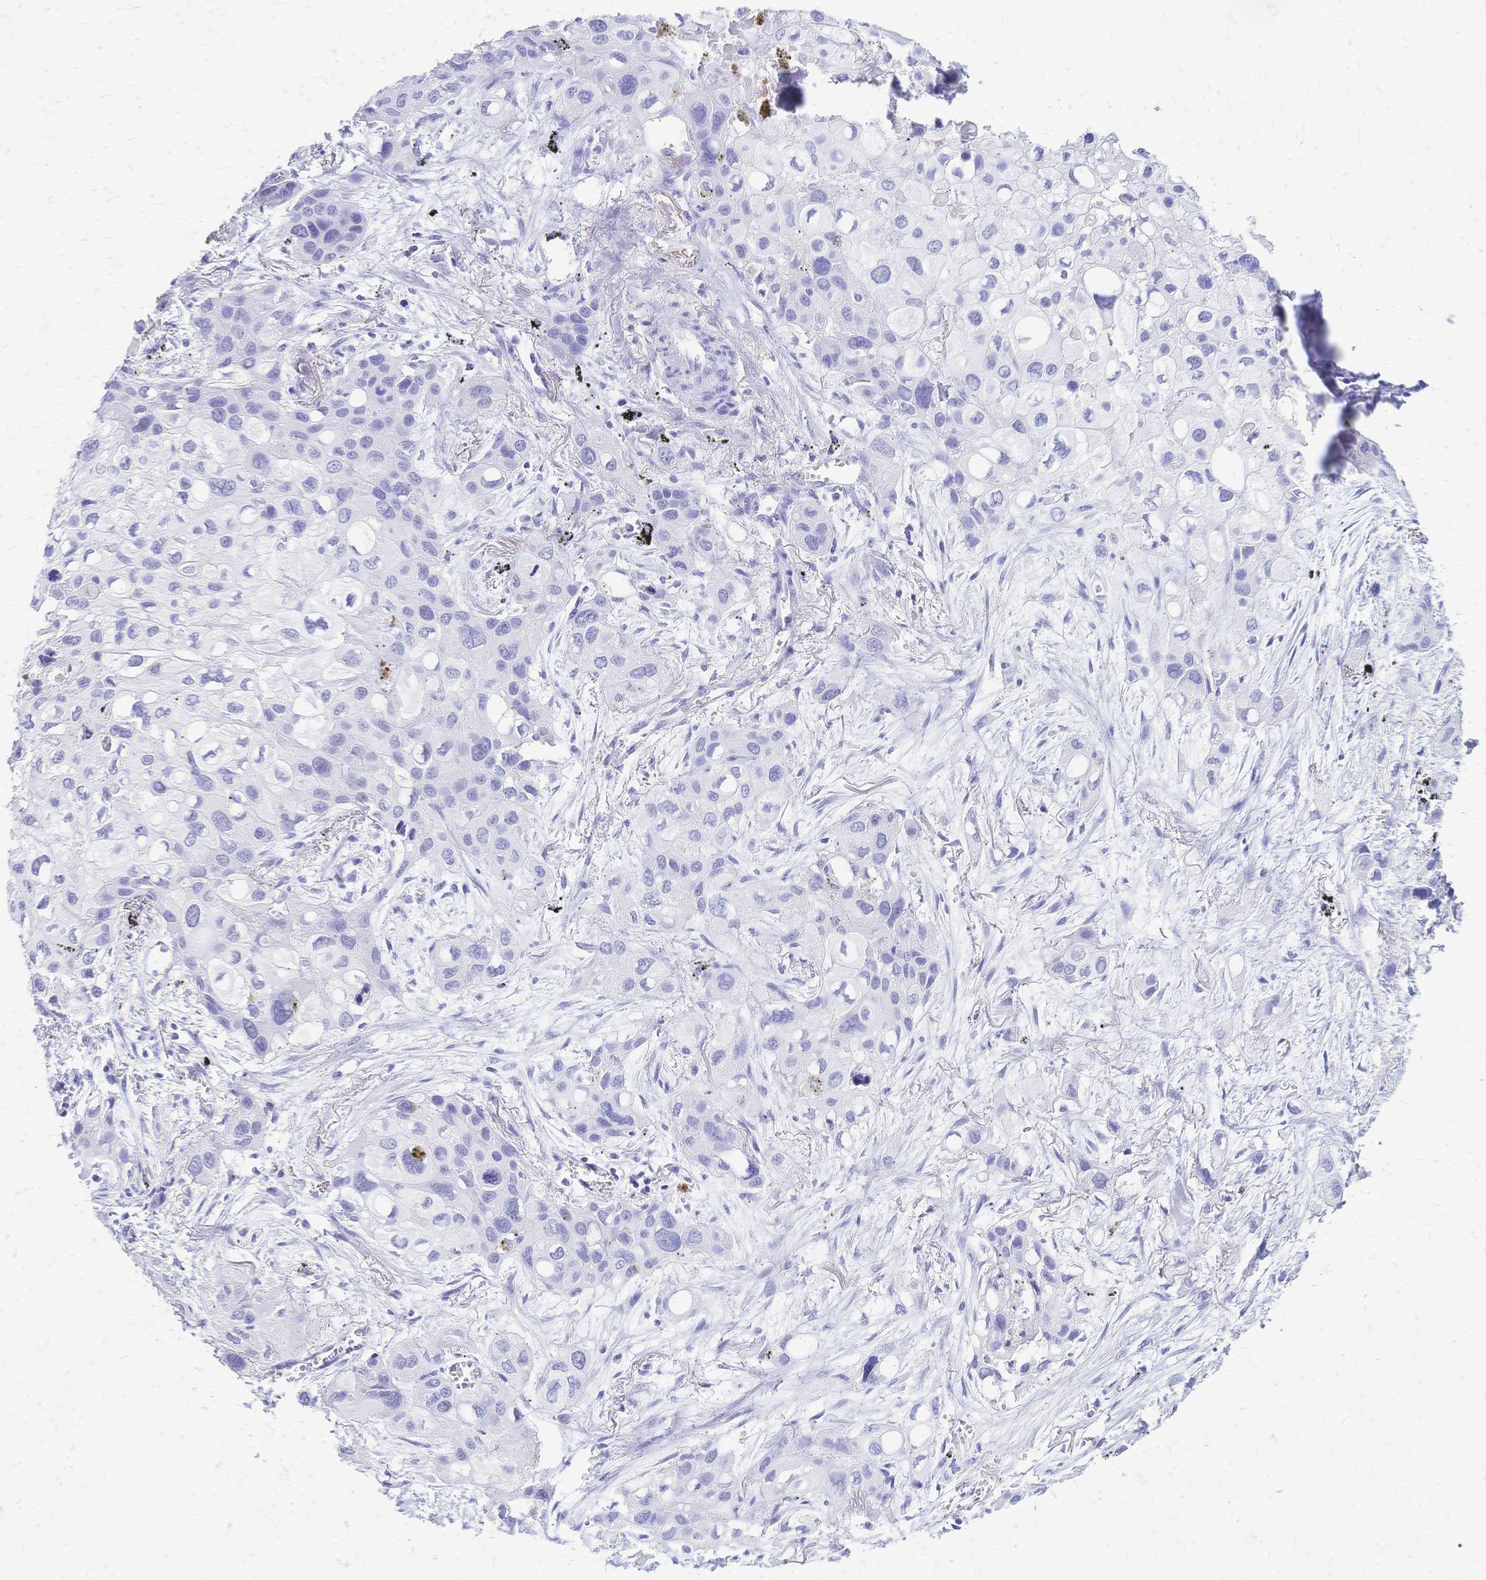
{"staining": {"intensity": "negative", "quantity": "none", "location": "none"}, "tissue": "lung cancer", "cell_type": "Tumor cells", "image_type": "cancer", "snomed": [{"axis": "morphology", "description": "Squamous cell carcinoma, NOS"}, {"axis": "morphology", "description": "Squamous cell carcinoma, metastatic, NOS"}, {"axis": "topography", "description": "Lung"}], "caption": "Photomicrograph shows no protein positivity in tumor cells of squamous cell carcinoma (lung) tissue. Brightfield microscopy of immunohistochemistry (IHC) stained with DAB (brown) and hematoxylin (blue), captured at high magnification.", "gene": "FA2H", "patient": {"sex": "male", "age": 59}}